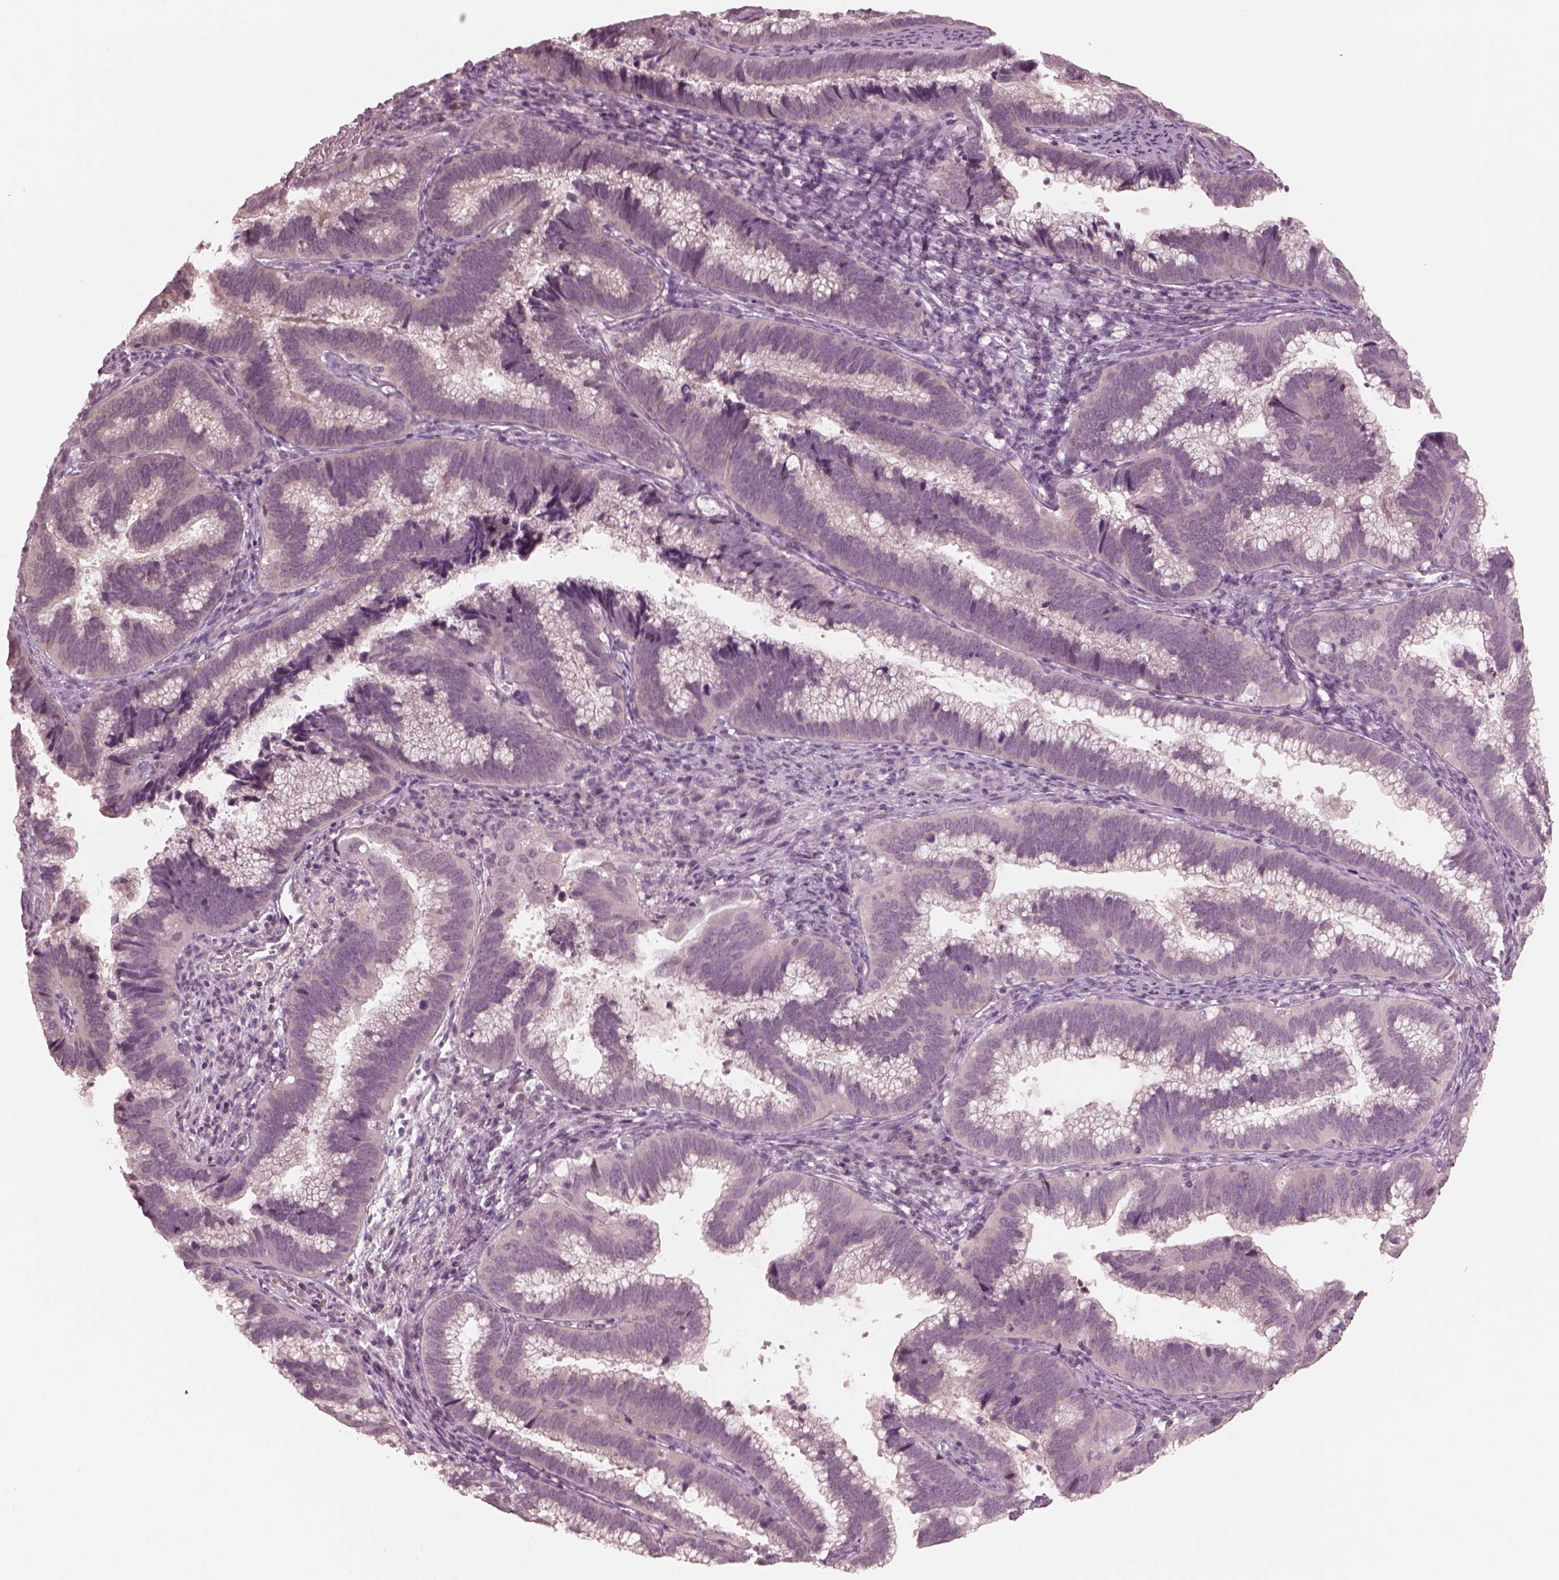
{"staining": {"intensity": "negative", "quantity": "none", "location": "none"}, "tissue": "cervical cancer", "cell_type": "Tumor cells", "image_type": "cancer", "snomed": [{"axis": "morphology", "description": "Adenocarcinoma, NOS"}, {"axis": "topography", "description": "Cervix"}], "caption": "Immunohistochemistry (IHC) image of human cervical cancer stained for a protein (brown), which displays no expression in tumor cells. (Stains: DAB (3,3'-diaminobenzidine) immunohistochemistry with hematoxylin counter stain, Microscopy: brightfield microscopy at high magnification).", "gene": "RGS7", "patient": {"sex": "female", "age": 61}}